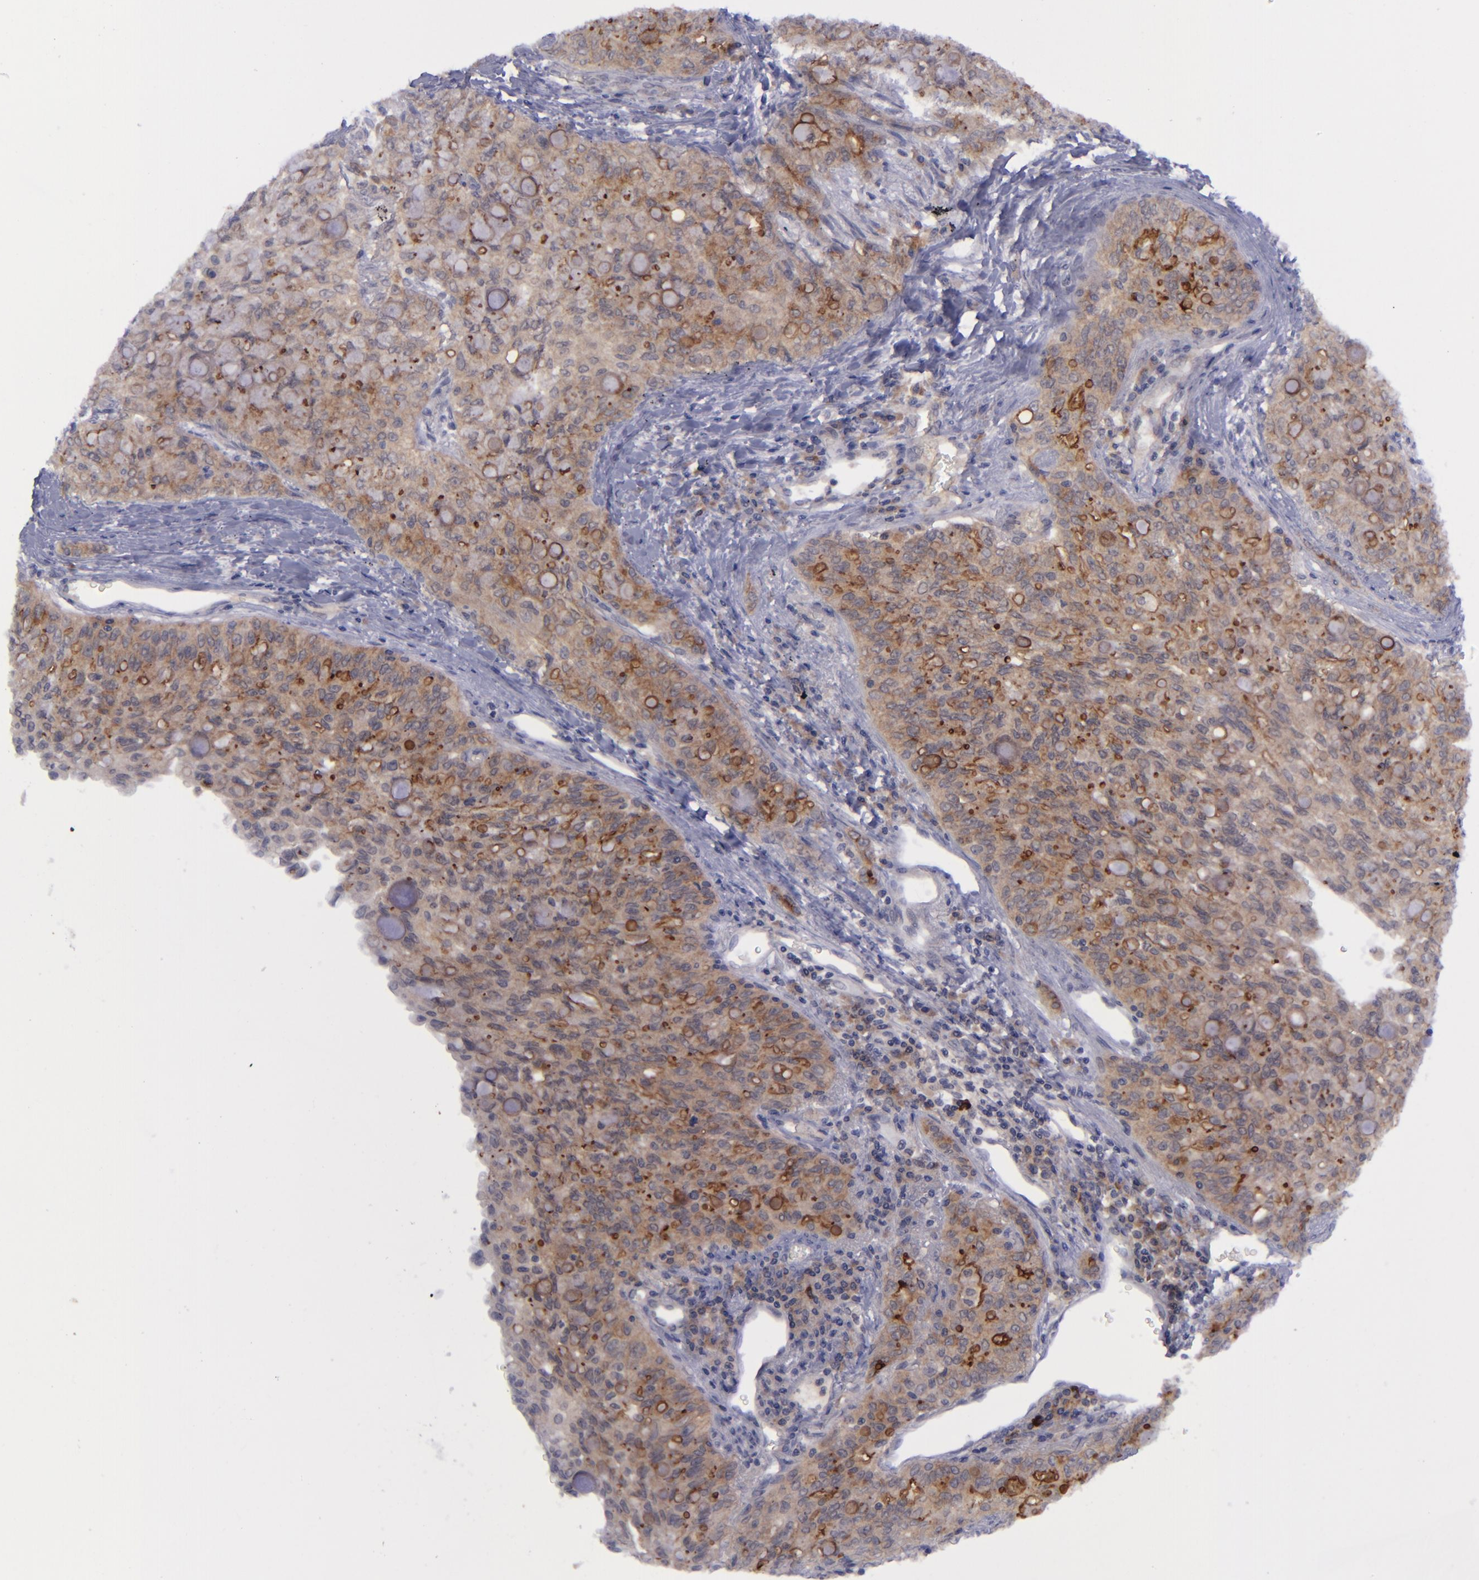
{"staining": {"intensity": "moderate", "quantity": ">75%", "location": "cytoplasmic/membranous"}, "tissue": "lung cancer", "cell_type": "Tumor cells", "image_type": "cancer", "snomed": [{"axis": "morphology", "description": "Adenocarcinoma, NOS"}, {"axis": "topography", "description": "Lung"}], "caption": "Adenocarcinoma (lung) stained for a protein (brown) demonstrates moderate cytoplasmic/membranous positive expression in approximately >75% of tumor cells.", "gene": "EVPL", "patient": {"sex": "female", "age": 44}}